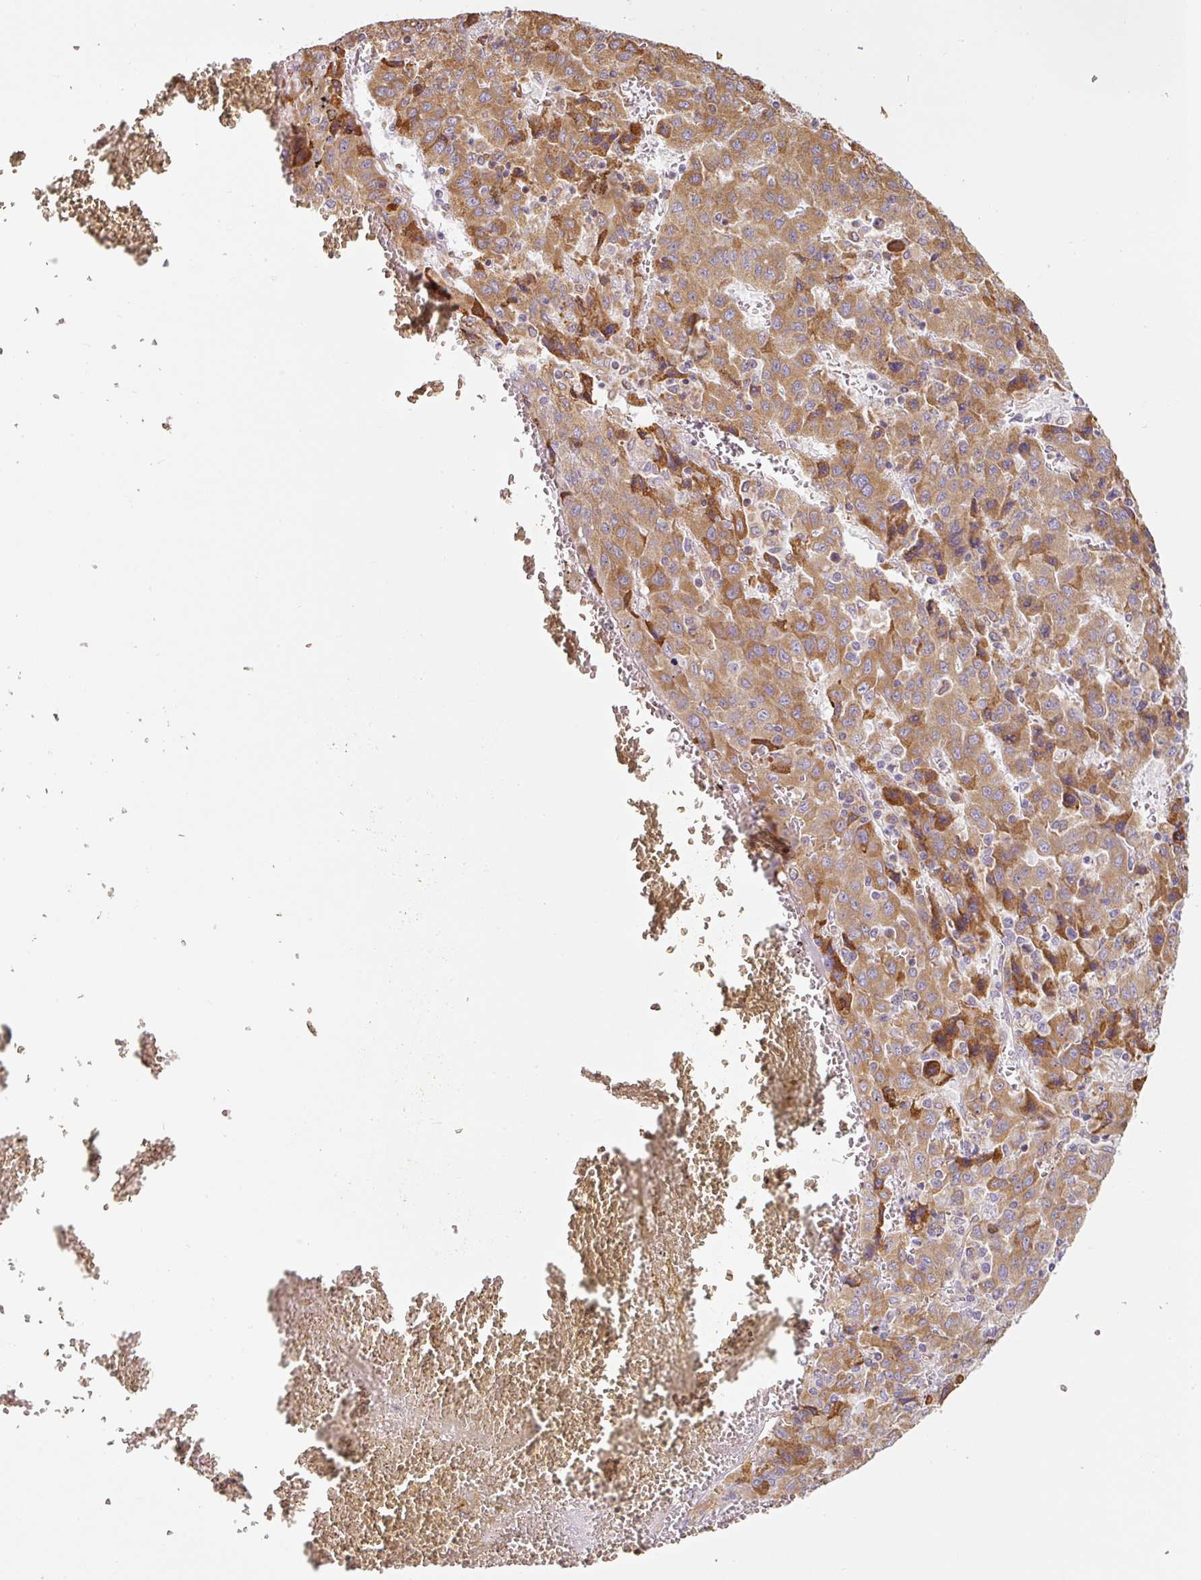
{"staining": {"intensity": "moderate", "quantity": ">75%", "location": "cytoplasmic/membranous"}, "tissue": "liver cancer", "cell_type": "Tumor cells", "image_type": "cancer", "snomed": [{"axis": "morphology", "description": "Carcinoma, Hepatocellular, NOS"}, {"axis": "topography", "description": "Liver"}], "caption": "The photomicrograph displays staining of liver hepatocellular carcinoma, revealing moderate cytoplasmic/membranous protein staining (brown color) within tumor cells. The protein of interest is stained brown, and the nuclei are stained in blue (DAB IHC with brightfield microscopy, high magnification).", "gene": "MORN4", "patient": {"sex": "female", "age": 53}}